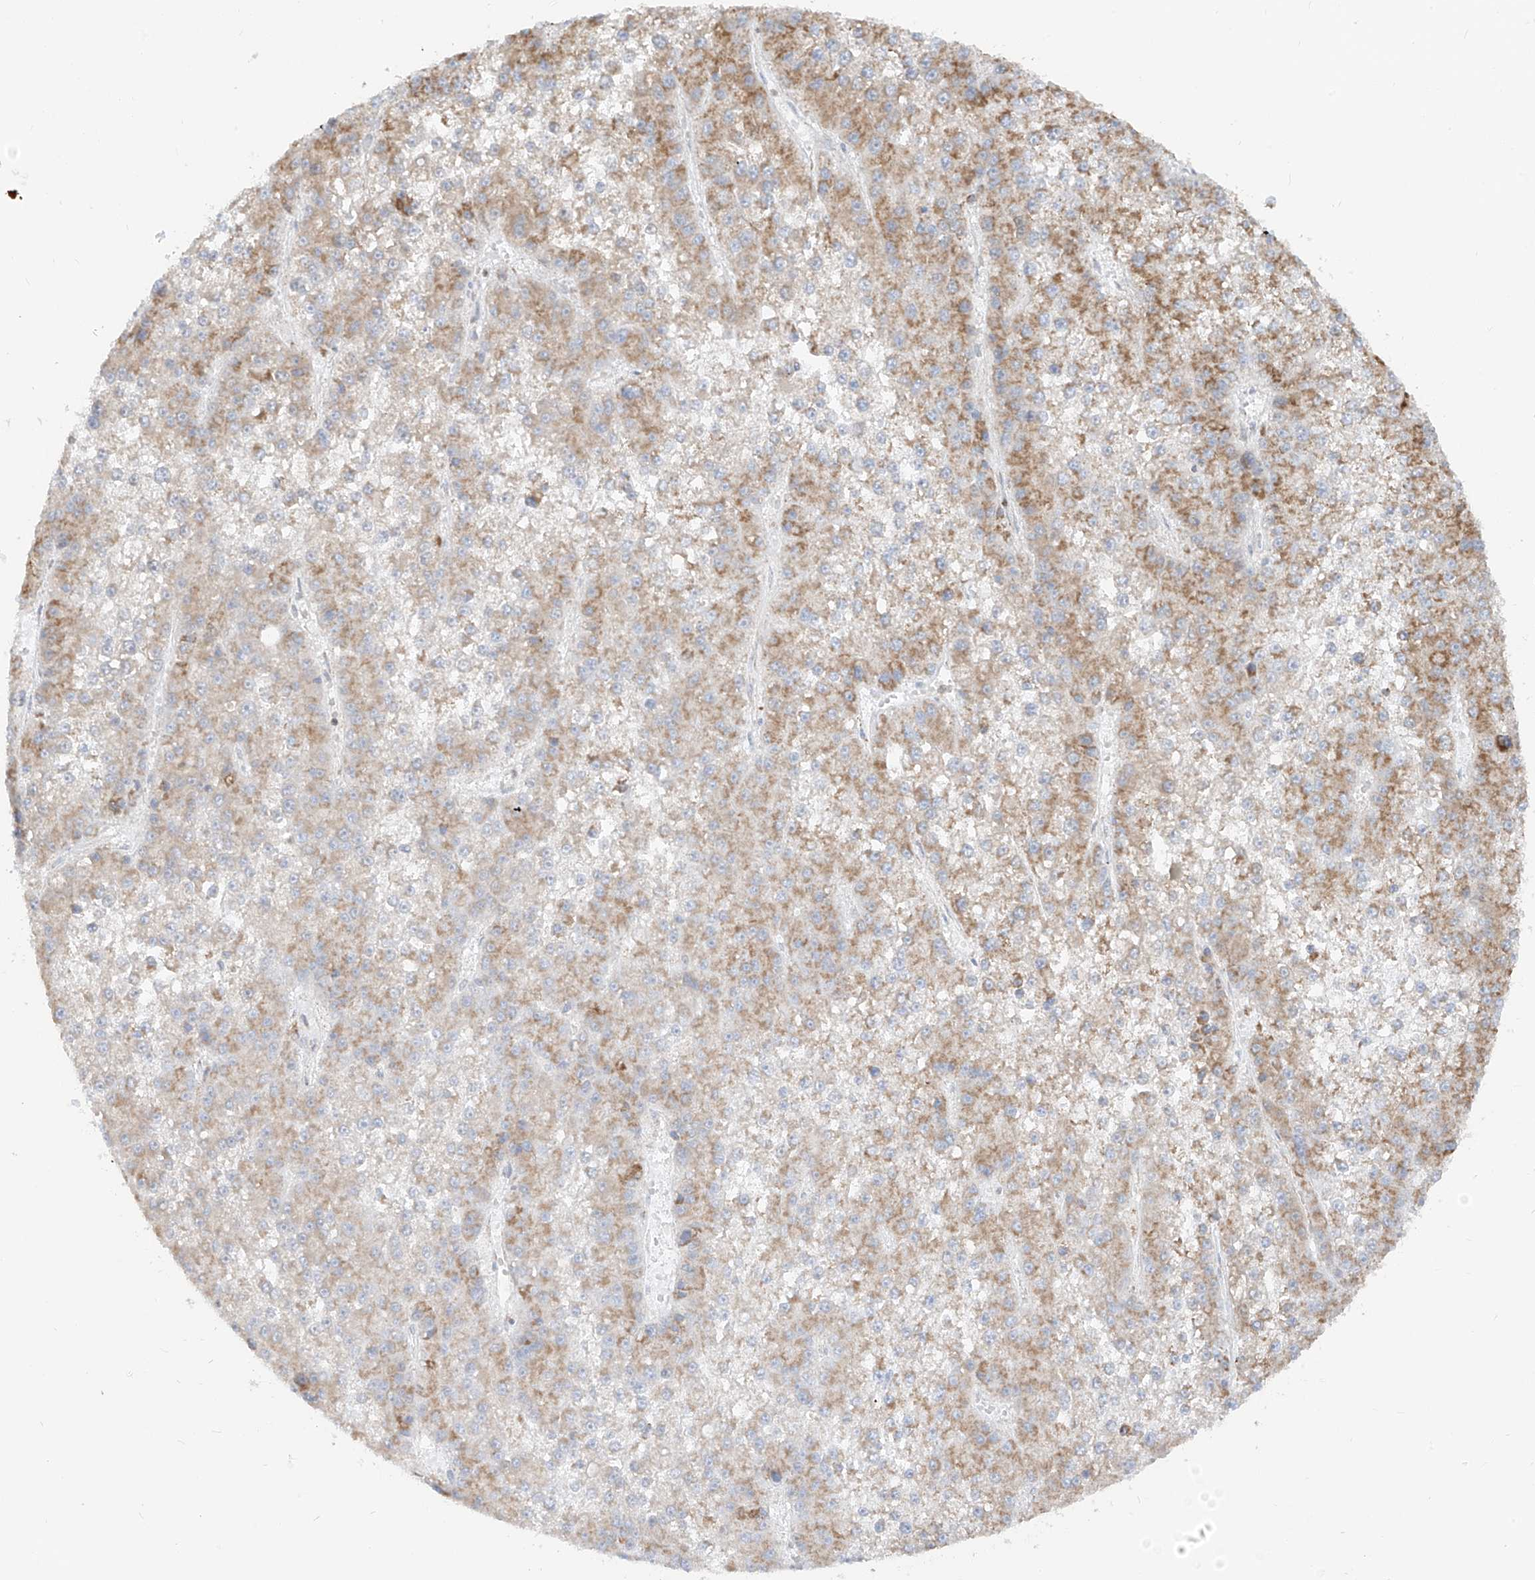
{"staining": {"intensity": "moderate", "quantity": "25%-75%", "location": "cytoplasmic/membranous"}, "tissue": "liver cancer", "cell_type": "Tumor cells", "image_type": "cancer", "snomed": [{"axis": "morphology", "description": "Carcinoma, Hepatocellular, NOS"}, {"axis": "topography", "description": "Liver"}], "caption": "Protein staining of liver cancer (hepatocellular carcinoma) tissue shows moderate cytoplasmic/membranous staining in approximately 25%-75% of tumor cells.", "gene": "ETHE1", "patient": {"sex": "female", "age": 73}}